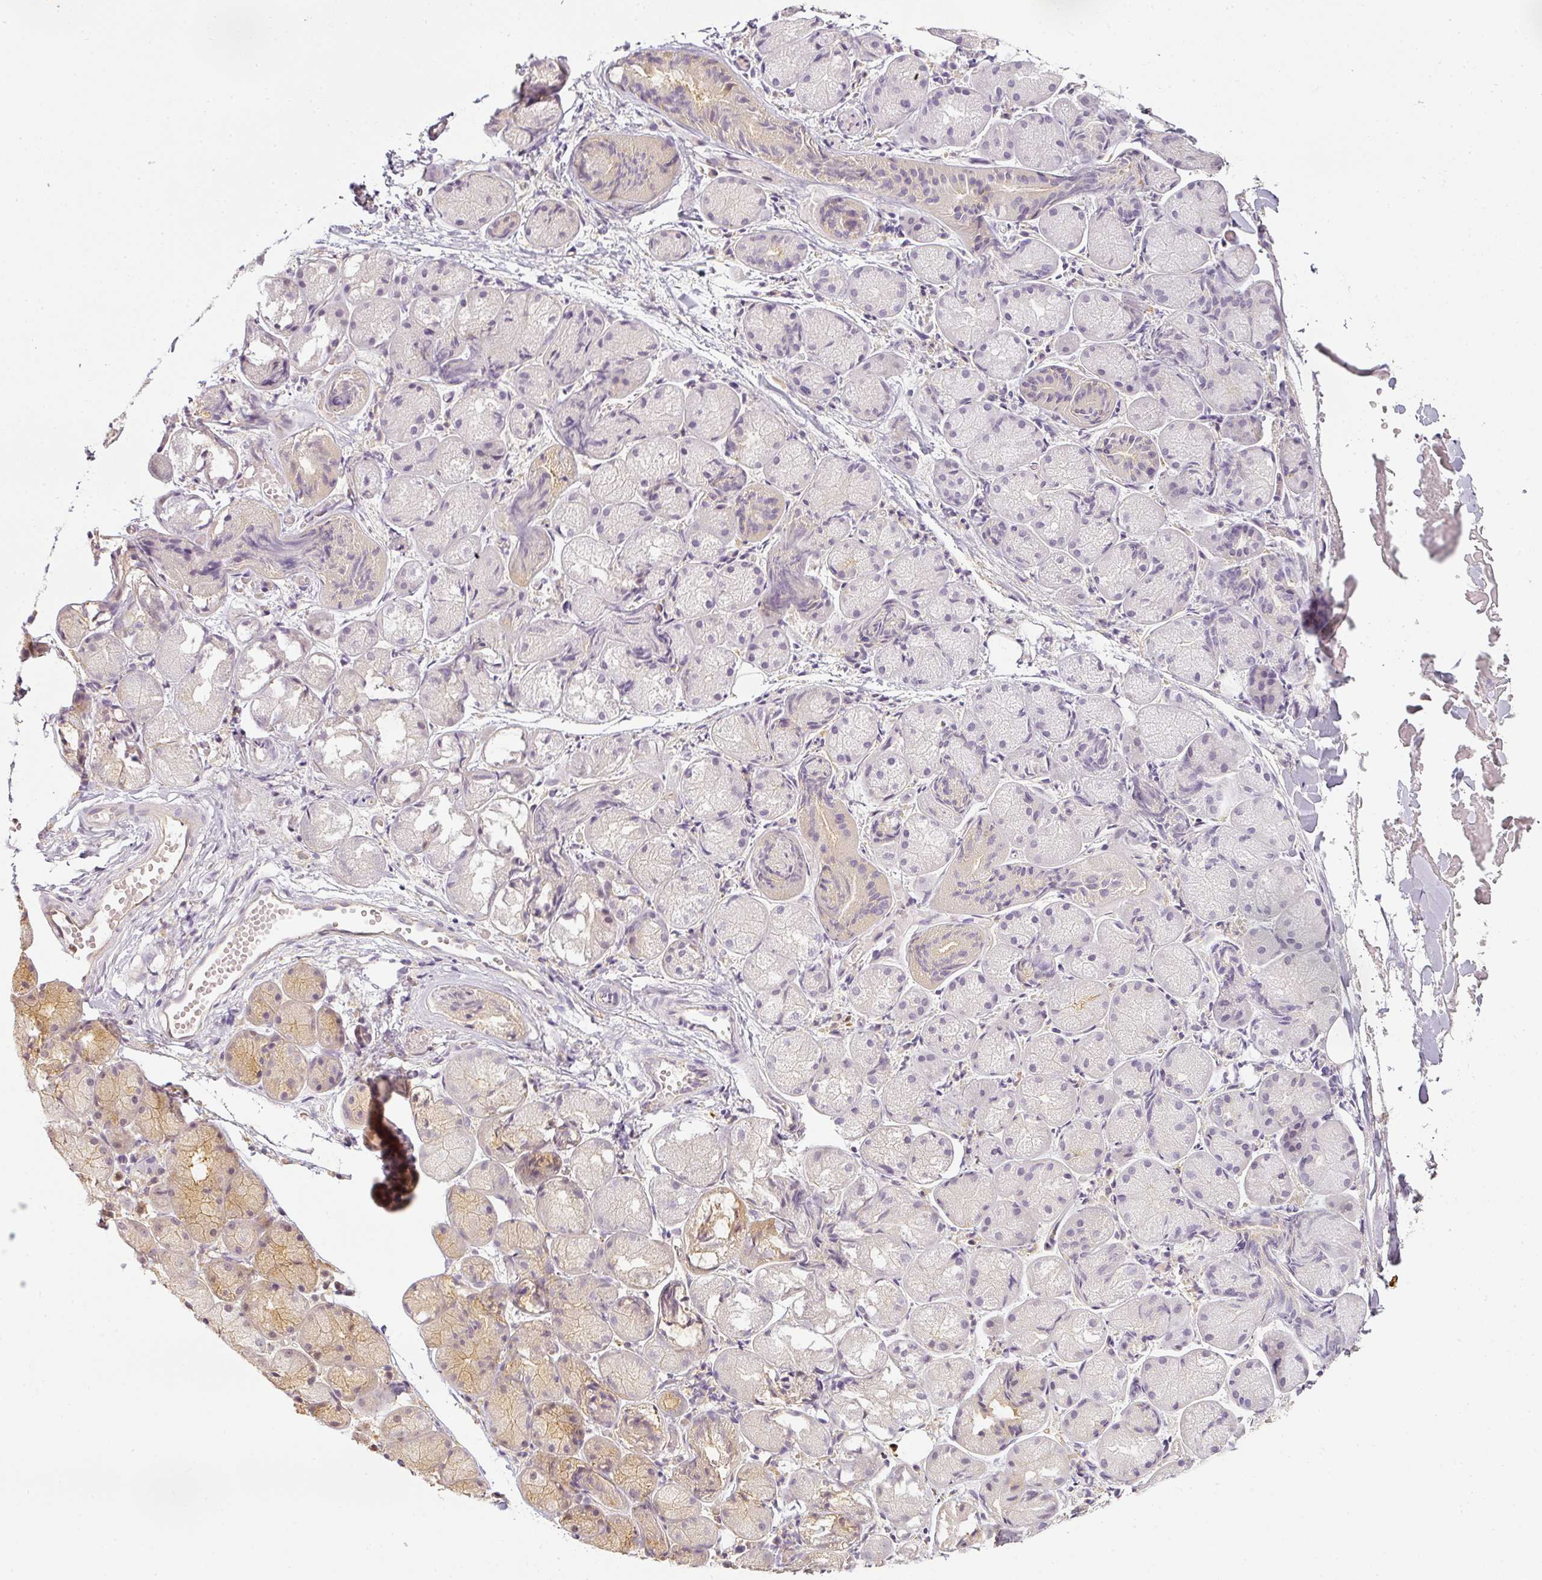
{"staining": {"intensity": "weak", "quantity": "25%-75%", "location": "cytoplasmic/membranous"}, "tissue": "salivary gland", "cell_type": "Glandular cells", "image_type": "normal", "snomed": [{"axis": "morphology", "description": "Normal tissue, NOS"}, {"axis": "topography", "description": "Salivary gland"}], "caption": "The micrograph shows immunohistochemical staining of unremarkable salivary gland. There is weak cytoplasmic/membranous staining is seen in approximately 25%-75% of glandular cells.", "gene": "ANKRD18A", "patient": {"sex": "female", "age": 24}}